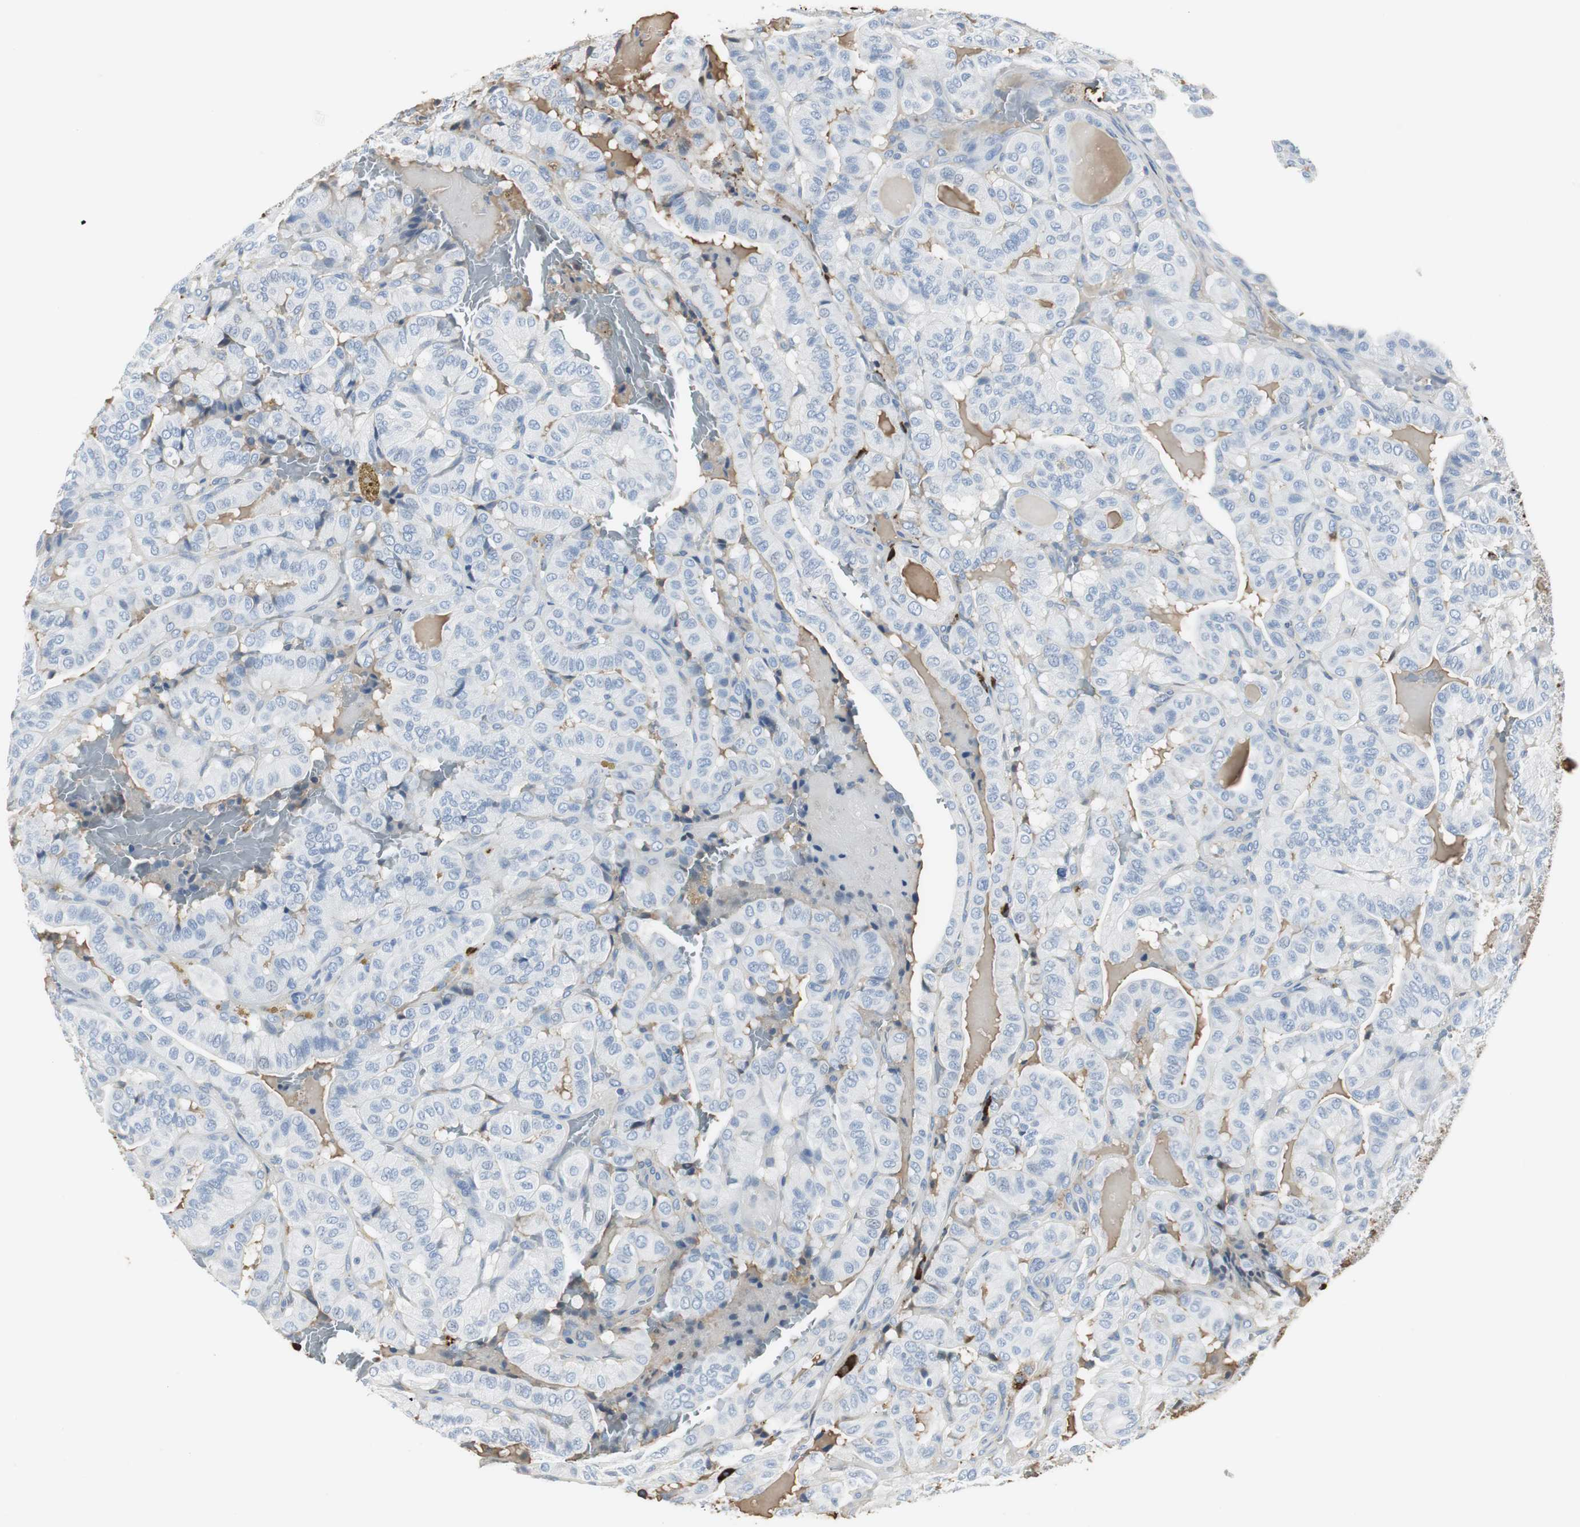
{"staining": {"intensity": "negative", "quantity": "none", "location": "none"}, "tissue": "thyroid cancer", "cell_type": "Tumor cells", "image_type": "cancer", "snomed": [{"axis": "morphology", "description": "Papillary adenocarcinoma, NOS"}, {"axis": "topography", "description": "Thyroid gland"}], "caption": "Tumor cells show no significant positivity in thyroid cancer.", "gene": "IGHA1", "patient": {"sex": "male", "age": 77}}